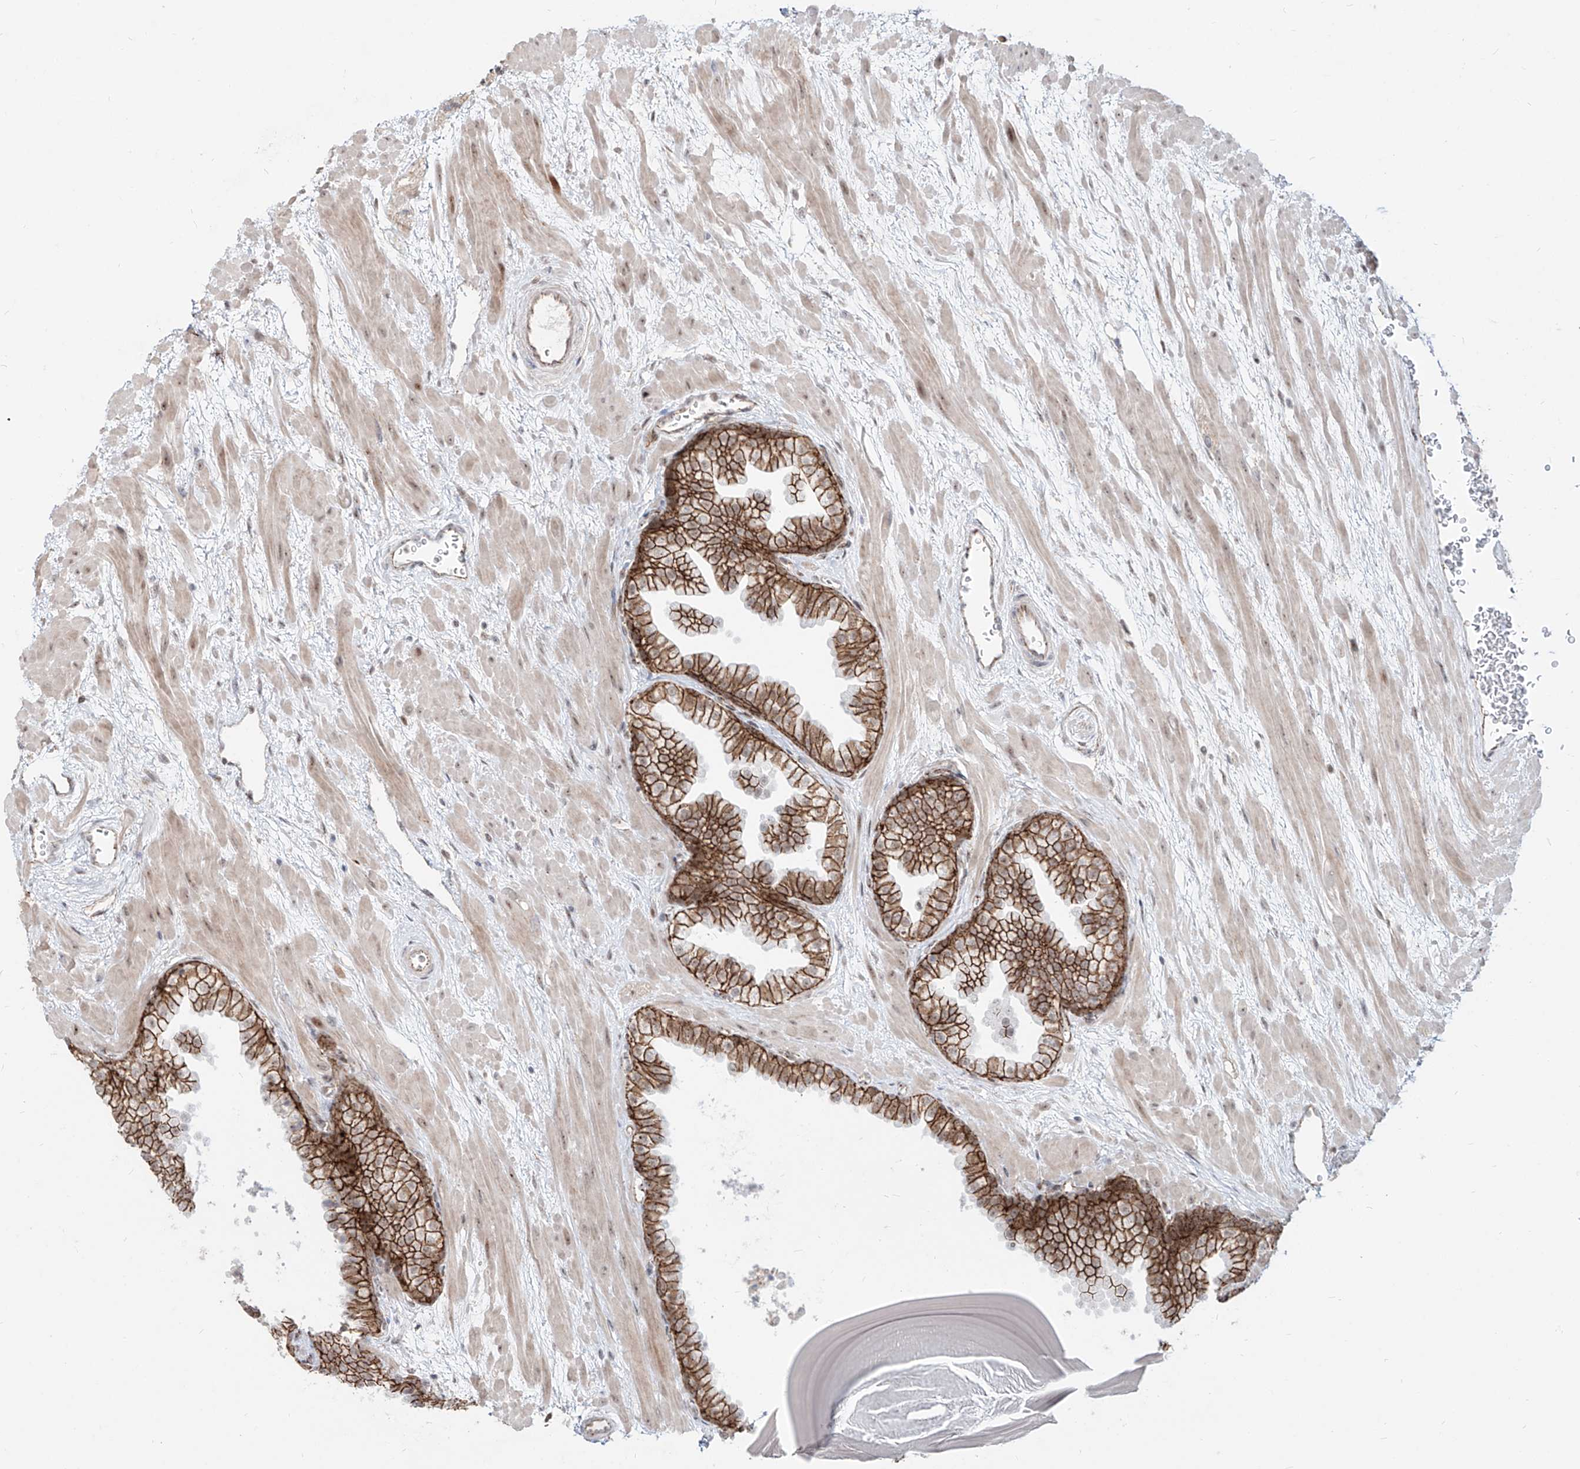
{"staining": {"intensity": "strong", "quantity": ">75%", "location": "cytoplasmic/membranous,nuclear"}, "tissue": "prostate", "cell_type": "Glandular cells", "image_type": "normal", "snomed": [{"axis": "morphology", "description": "Normal tissue, NOS"}, {"axis": "topography", "description": "Prostate"}], "caption": "A brown stain labels strong cytoplasmic/membranous,nuclear expression of a protein in glandular cells of unremarkable prostate. The staining was performed using DAB (3,3'-diaminobenzidine), with brown indicating positive protein expression. Nuclei are stained blue with hematoxylin.", "gene": "ZNF710", "patient": {"sex": "male", "age": 48}}